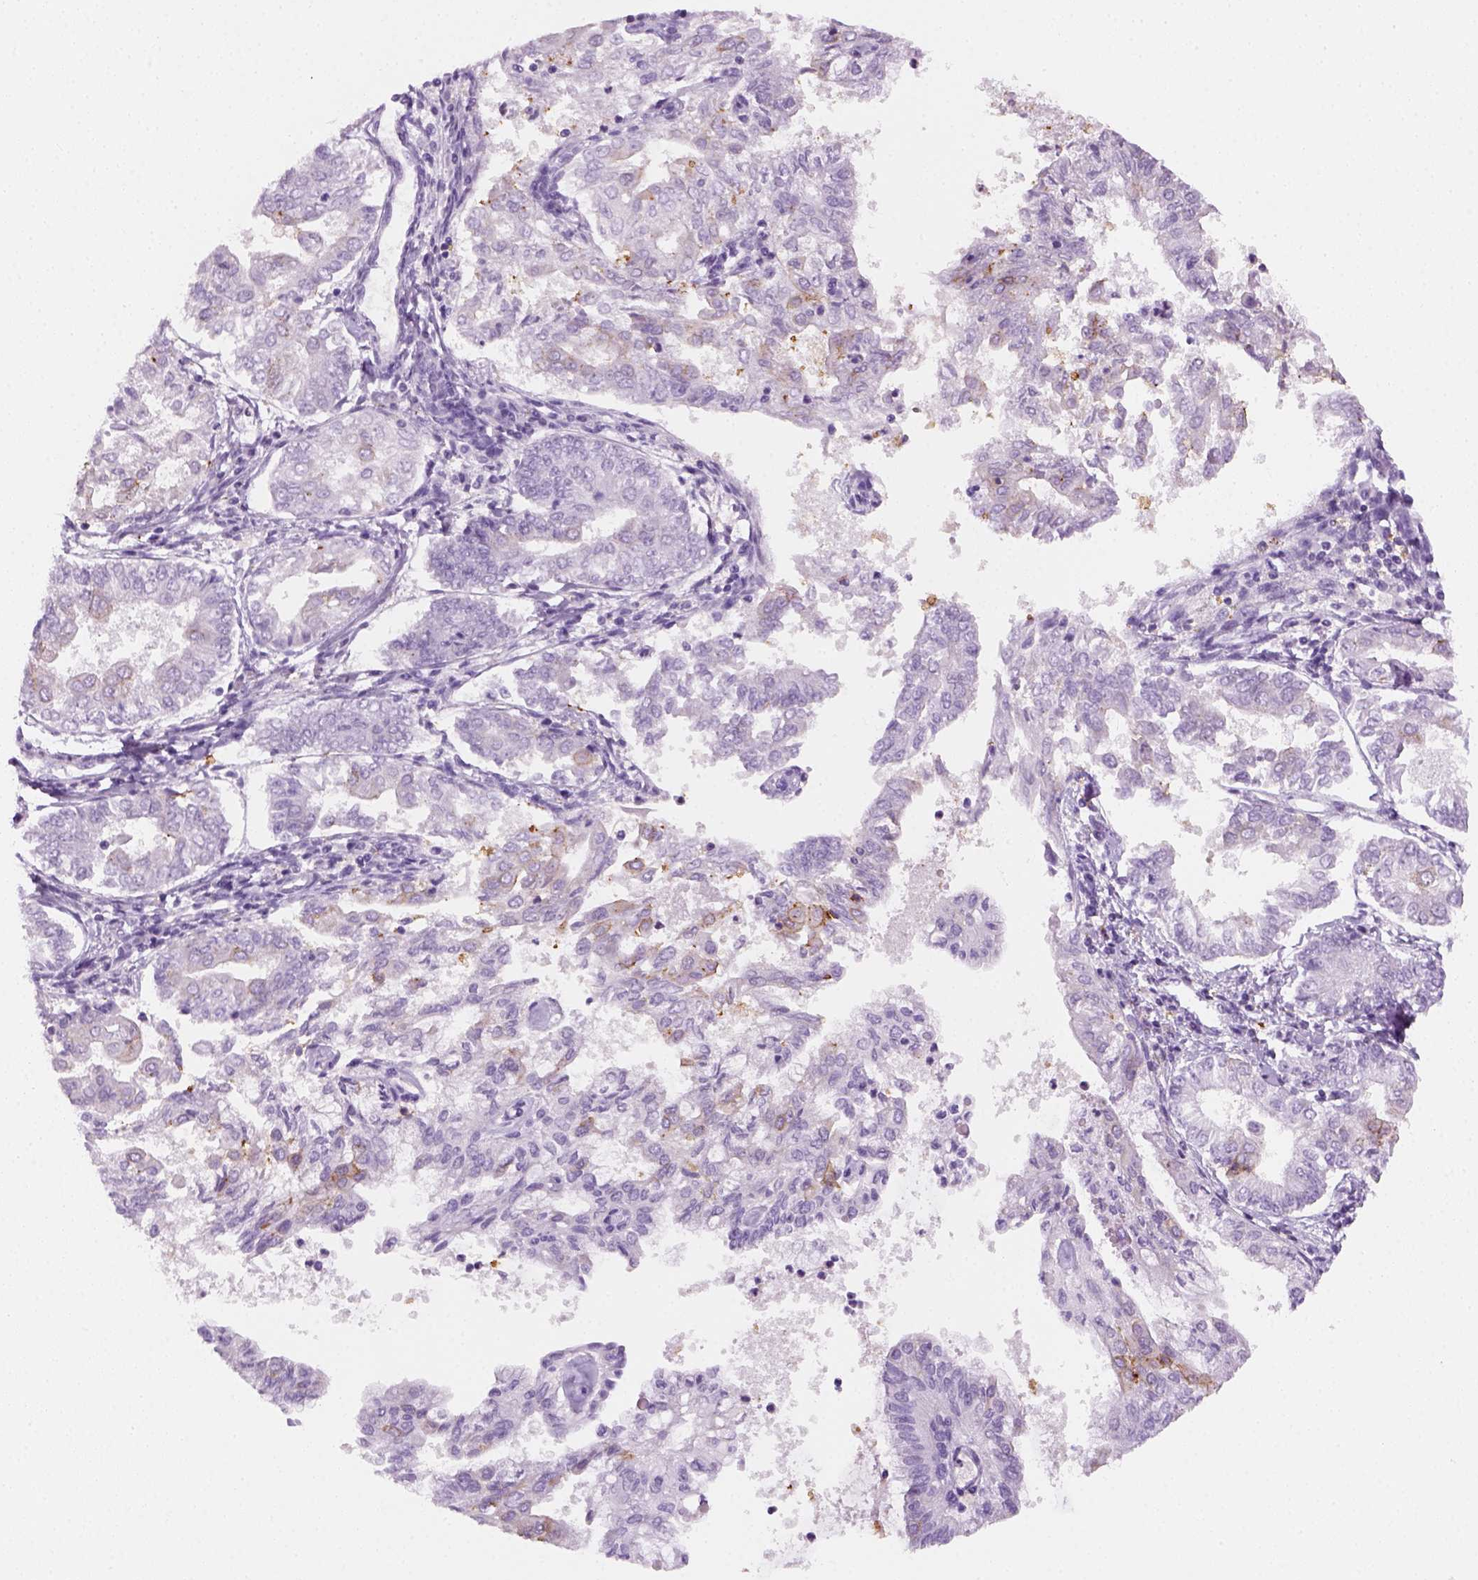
{"staining": {"intensity": "negative", "quantity": "none", "location": "none"}, "tissue": "endometrial cancer", "cell_type": "Tumor cells", "image_type": "cancer", "snomed": [{"axis": "morphology", "description": "Adenocarcinoma, NOS"}, {"axis": "topography", "description": "Endometrium"}], "caption": "Image shows no significant protein staining in tumor cells of endometrial cancer (adenocarcinoma).", "gene": "AQP3", "patient": {"sex": "female", "age": 68}}